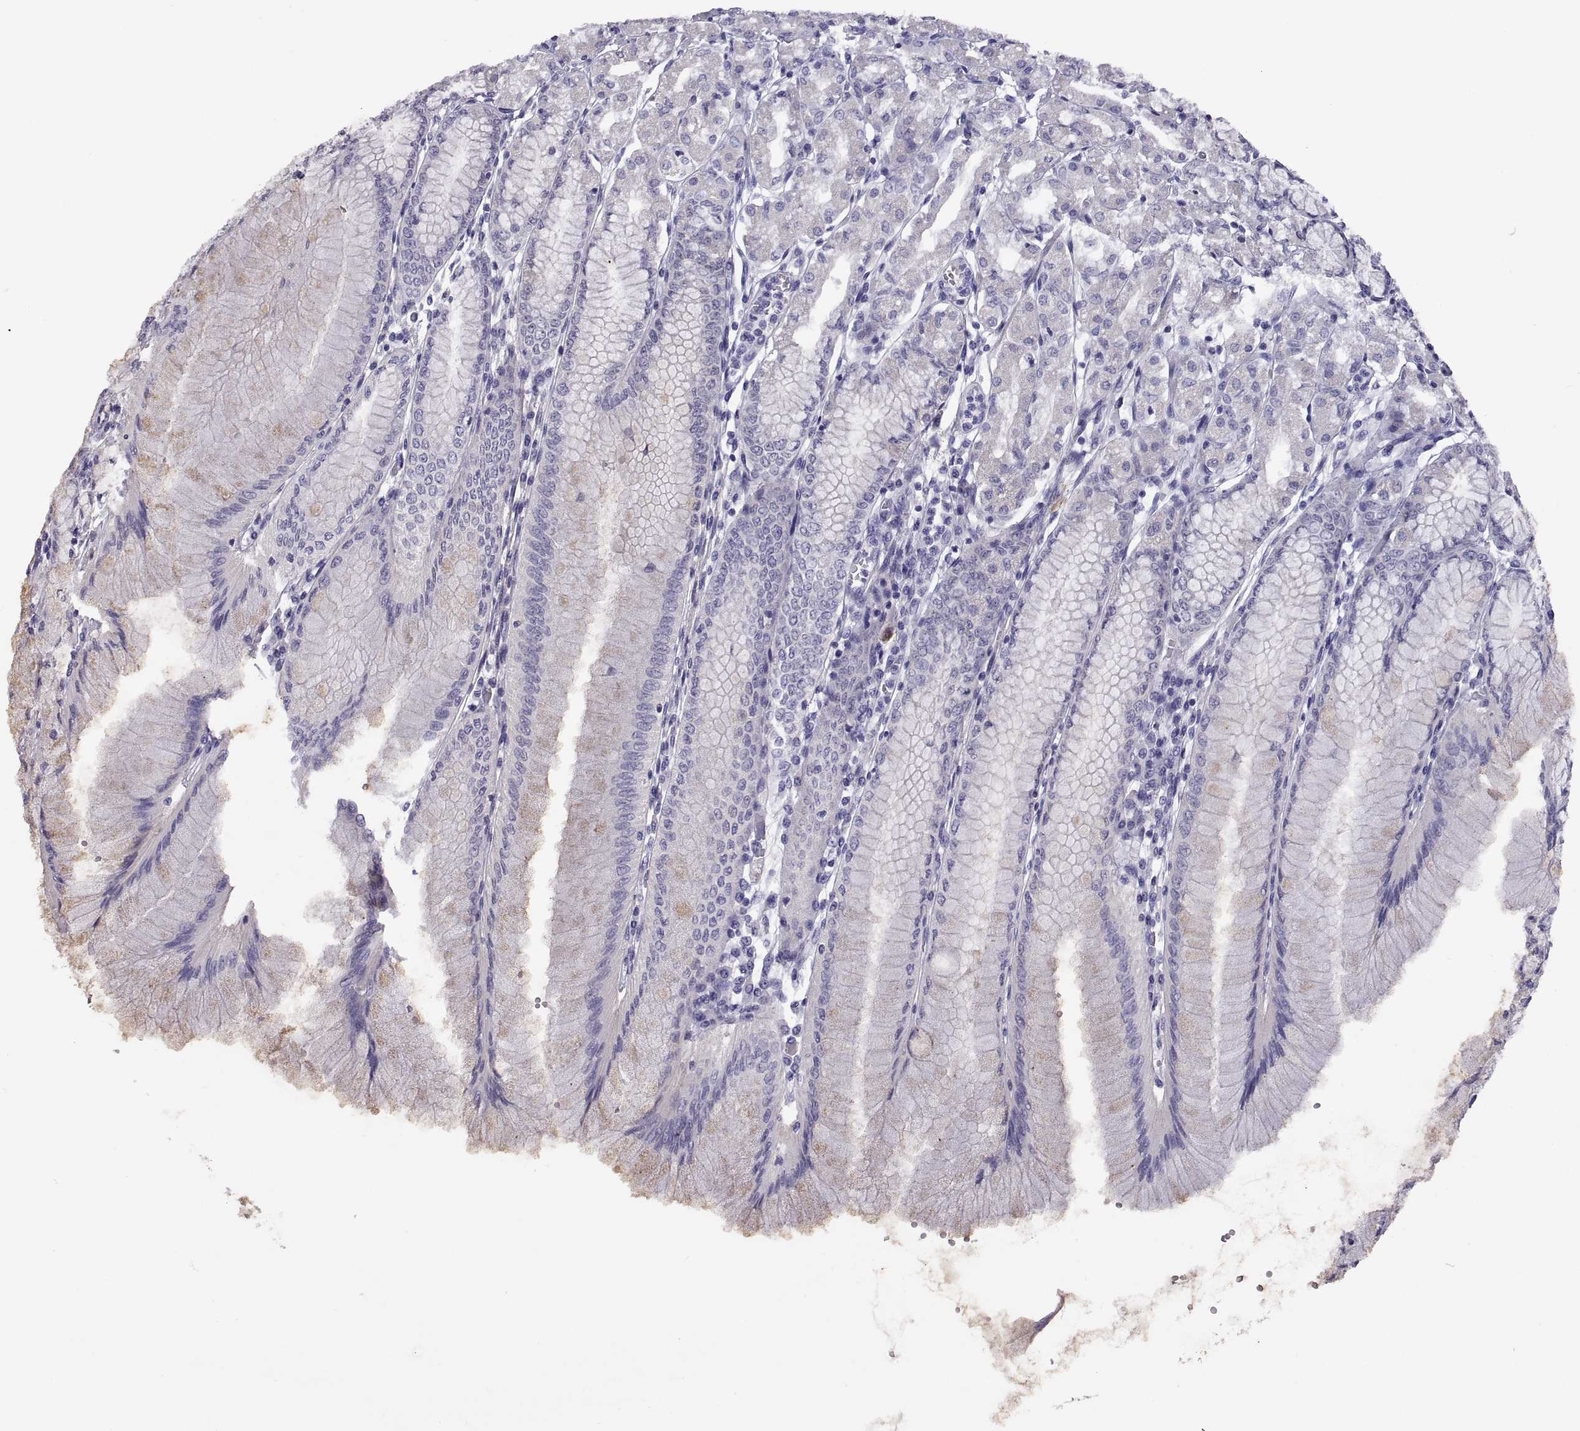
{"staining": {"intensity": "weak", "quantity": "<25%", "location": "cytoplasmic/membranous"}, "tissue": "stomach", "cell_type": "Glandular cells", "image_type": "normal", "snomed": [{"axis": "morphology", "description": "Normal tissue, NOS"}, {"axis": "topography", "description": "Skeletal muscle"}, {"axis": "topography", "description": "Stomach"}], "caption": "Glandular cells are negative for brown protein staining in unremarkable stomach. (DAB (3,3'-diaminobenzidine) IHC, high magnification).", "gene": "VSX2", "patient": {"sex": "female", "age": 57}}